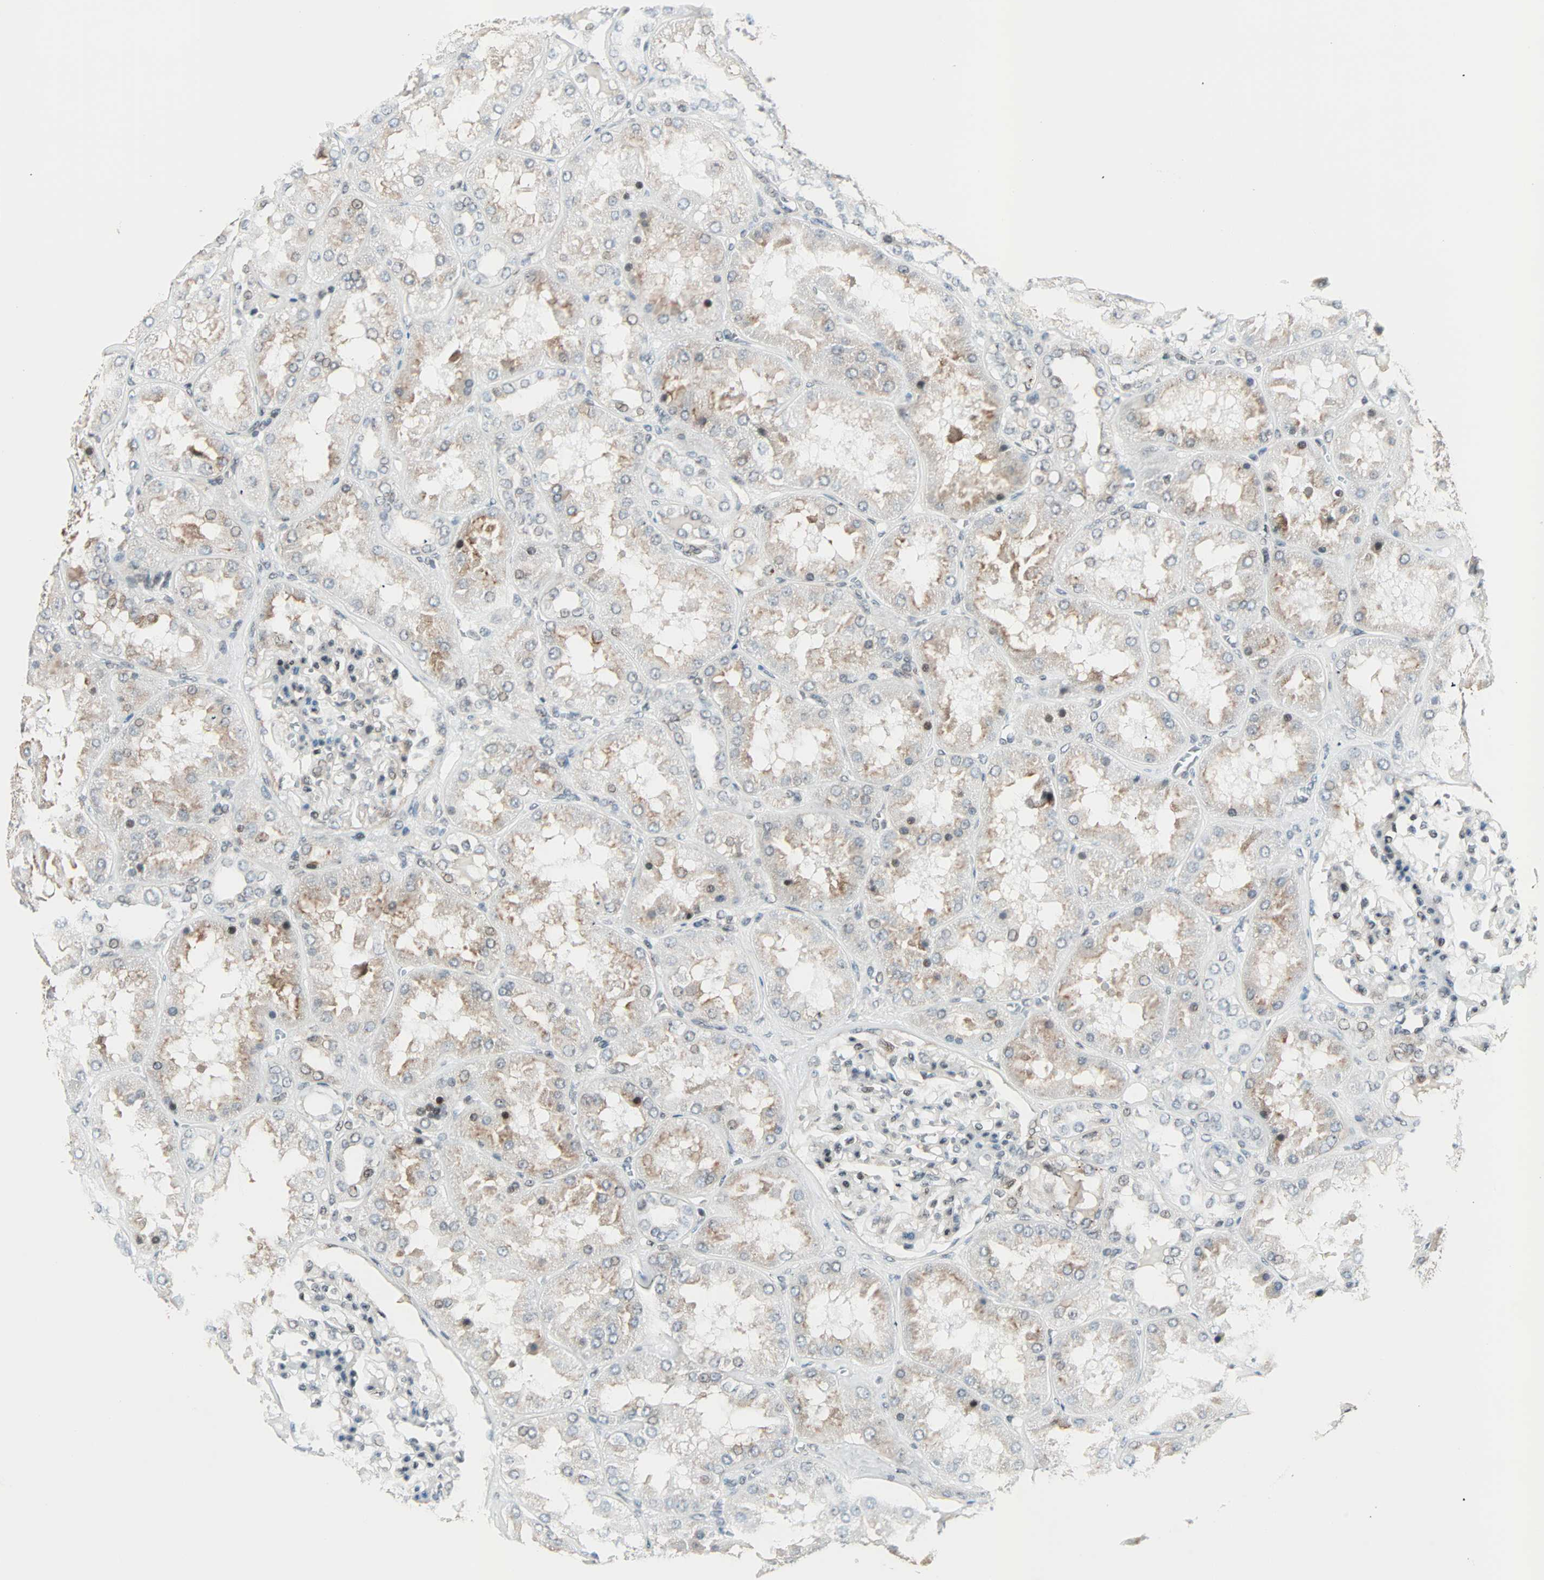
{"staining": {"intensity": "weak", "quantity": "<25%", "location": "nuclear"}, "tissue": "kidney", "cell_type": "Cells in glomeruli", "image_type": "normal", "snomed": [{"axis": "morphology", "description": "Normal tissue, NOS"}, {"axis": "topography", "description": "Kidney"}], "caption": "Immunohistochemical staining of unremarkable human kidney demonstrates no significant expression in cells in glomeruli. The staining was performed using DAB to visualize the protein expression in brown, while the nuclei were stained in blue with hematoxylin (Magnification: 20x).", "gene": "CBX4", "patient": {"sex": "female", "age": 56}}